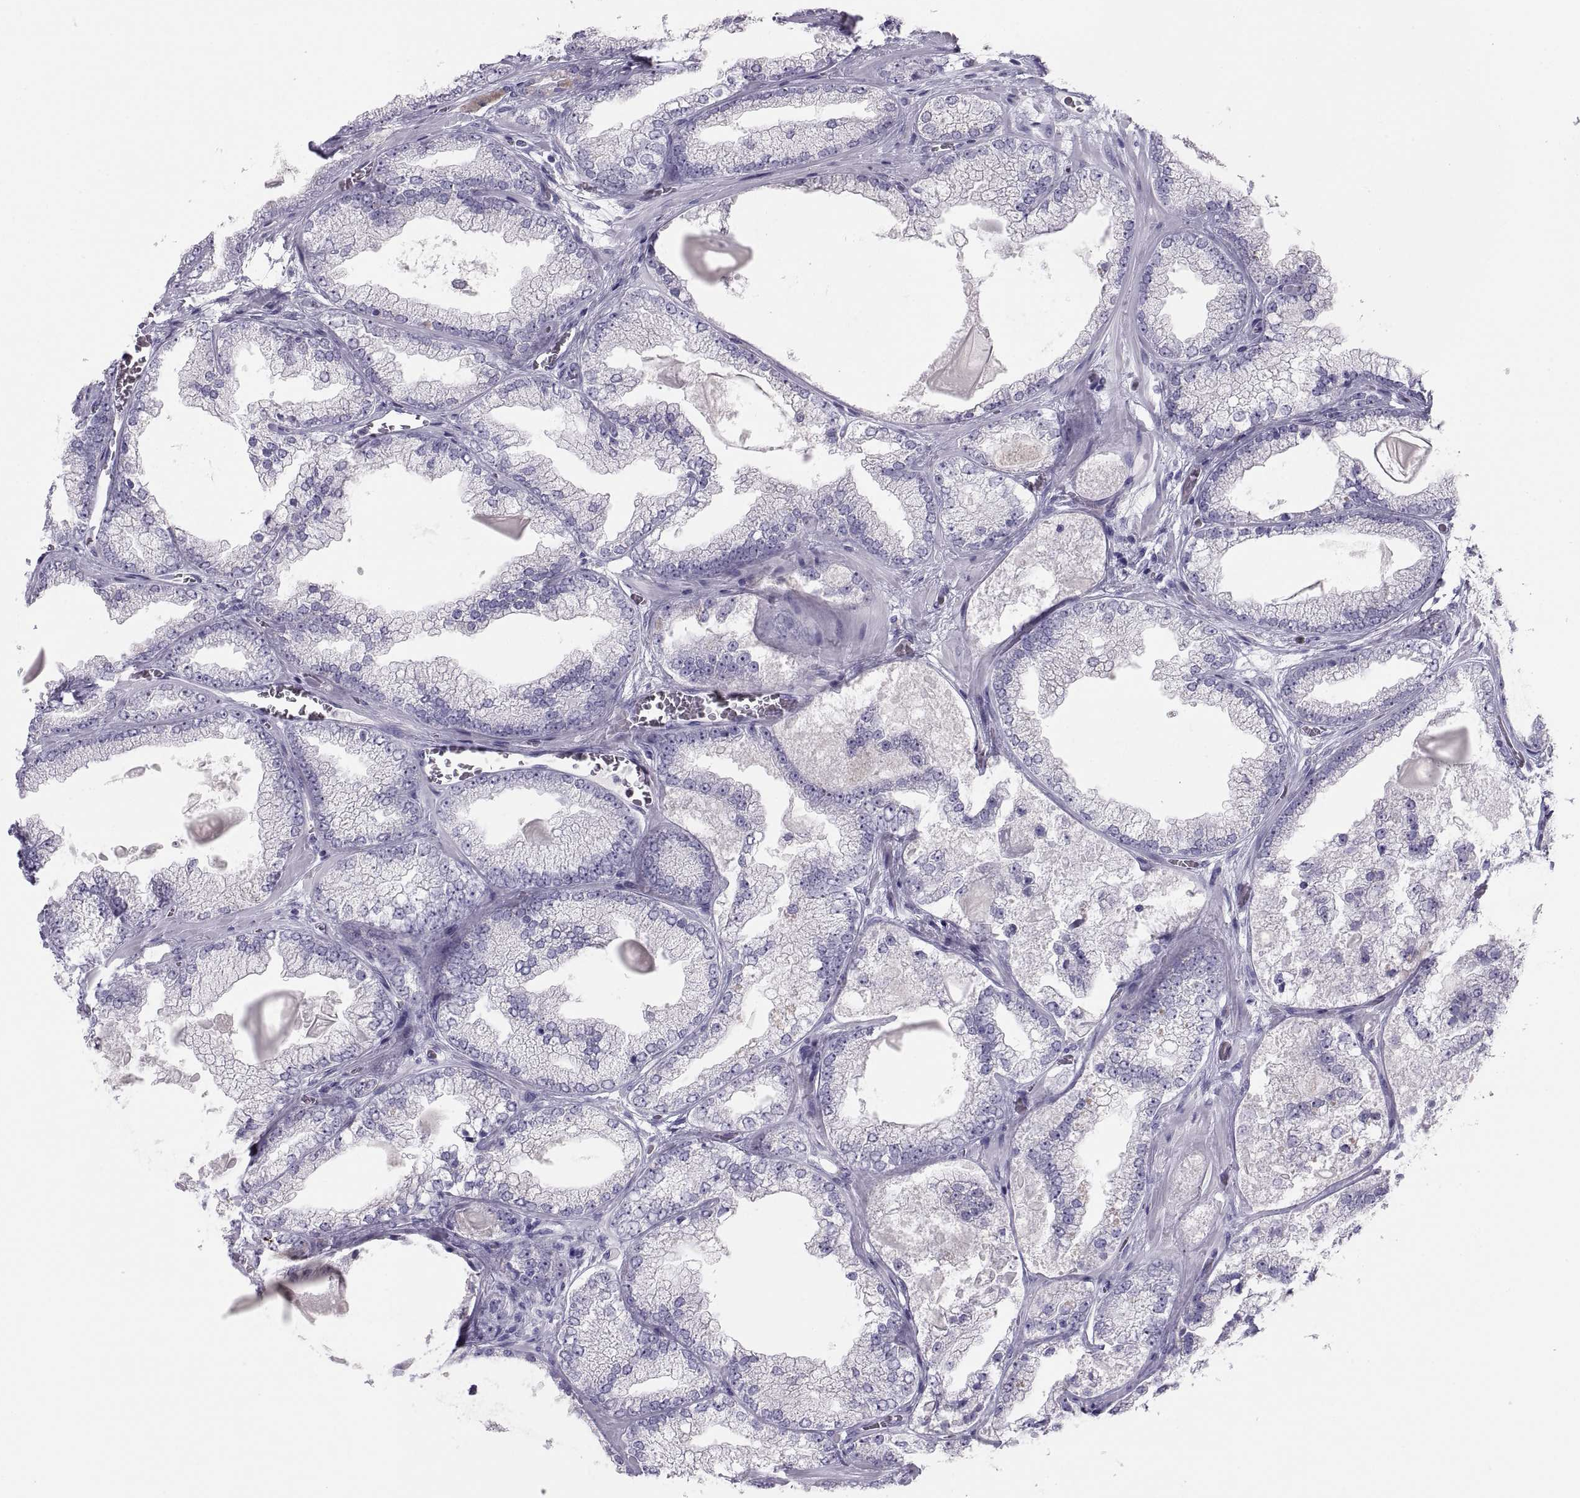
{"staining": {"intensity": "negative", "quantity": "none", "location": "none"}, "tissue": "prostate cancer", "cell_type": "Tumor cells", "image_type": "cancer", "snomed": [{"axis": "morphology", "description": "Adenocarcinoma, Low grade"}, {"axis": "topography", "description": "Prostate"}], "caption": "Immunohistochemistry histopathology image of neoplastic tissue: human adenocarcinoma (low-grade) (prostate) stained with DAB (3,3'-diaminobenzidine) exhibits no significant protein expression in tumor cells. (Brightfield microscopy of DAB (3,3'-diaminobenzidine) immunohistochemistry at high magnification).", "gene": "PAX2", "patient": {"sex": "male", "age": 57}}